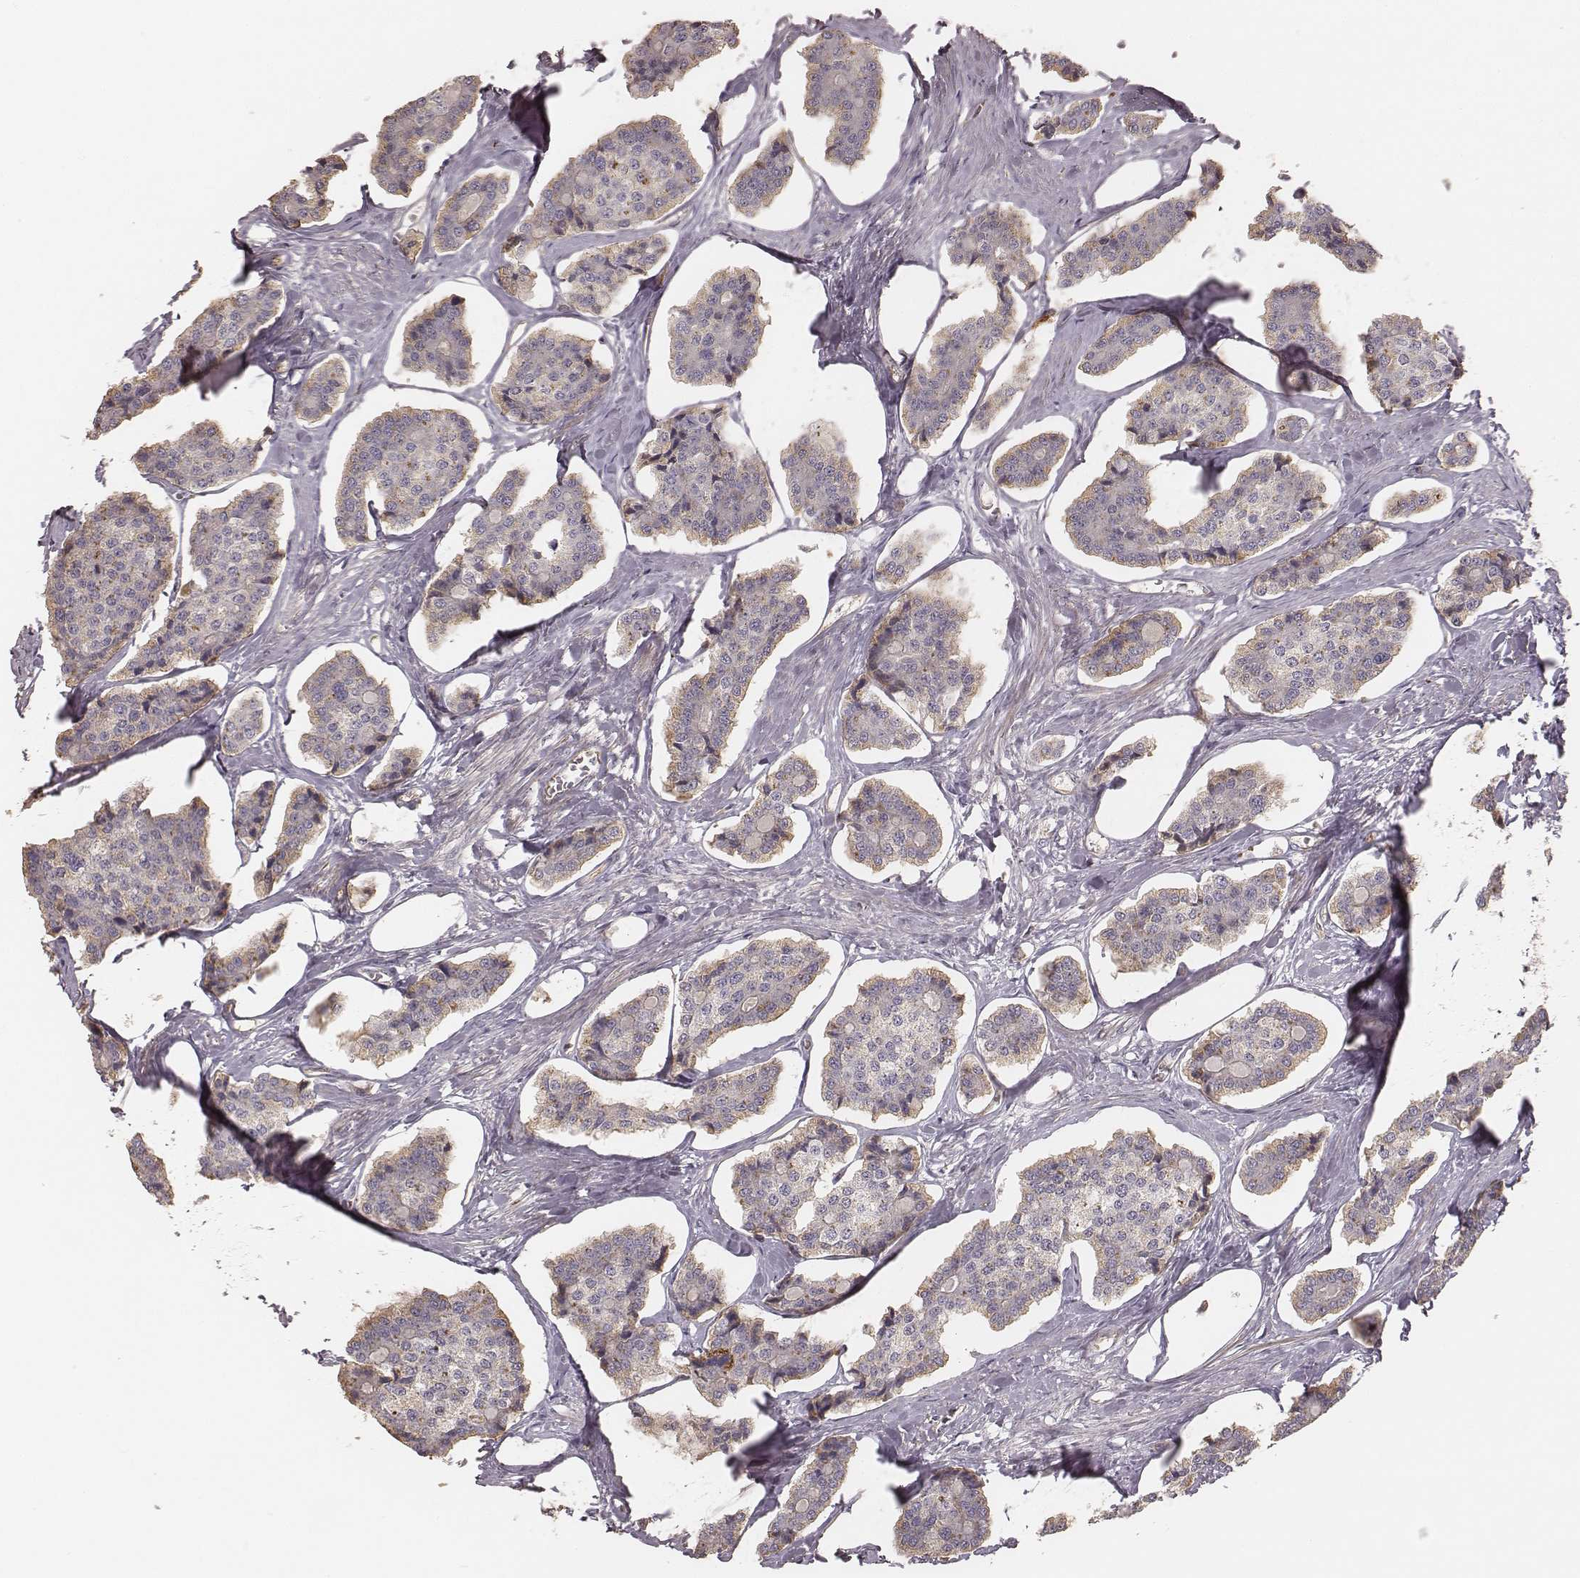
{"staining": {"intensity": "weak", "quantity": "25%-75%", "location": "cytoplasmic/membranous"}, "tissue": "carcinoid", "cell_type": "Tumor cells", "image_type": "cancer", "snomed": [{"axis": "morphology", "description": "Carcinoid, malignant, NOS"}, {"axis": "topography", "description": "Small intestine"}], "caption": "Immunohistochemical staining of human carcinoid displays weak cytoplasmic/membranous protein positivity in about 25%-75% of tumor cells.", "gene": "OTOGL", "patient": {"sex": "female", "age": 65}}